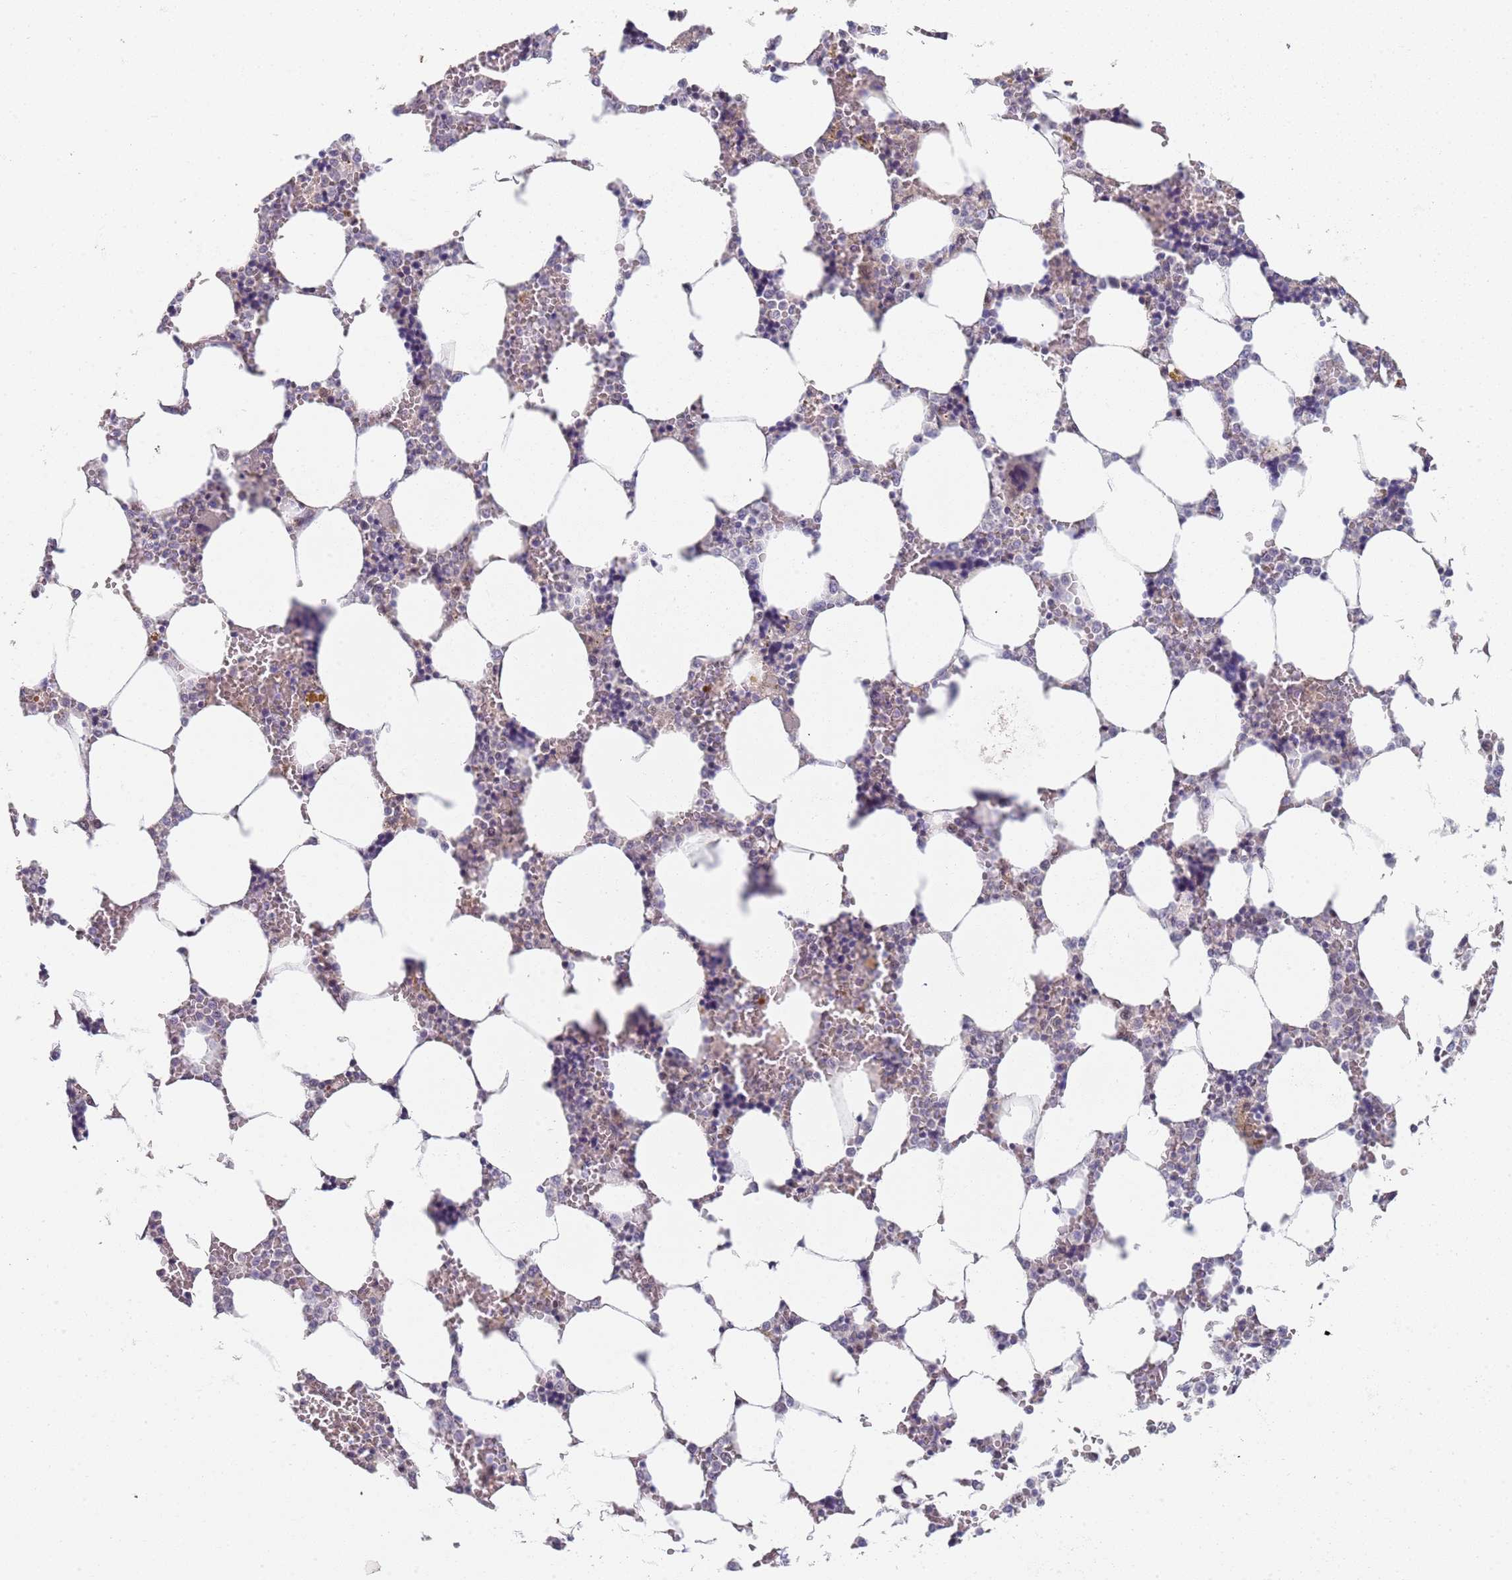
{"staining": {"intensity": "negative", "quantity": "none", "location": "none"}, "tissue": "bone marrow", "cell_type": "Hematopoietic cells", "image_type": "normal", "snomed": [{"axis": "morphology", "description": "Normal tissue, NOS"}, {"axis": "topography", "description": "Bone marrow"}], "caption": "Hematopoietic cells are negative for brown protein staining in benign bone marrow.", "gene": "PLCL2", "patient": {"sex": "male", "age": 64}}